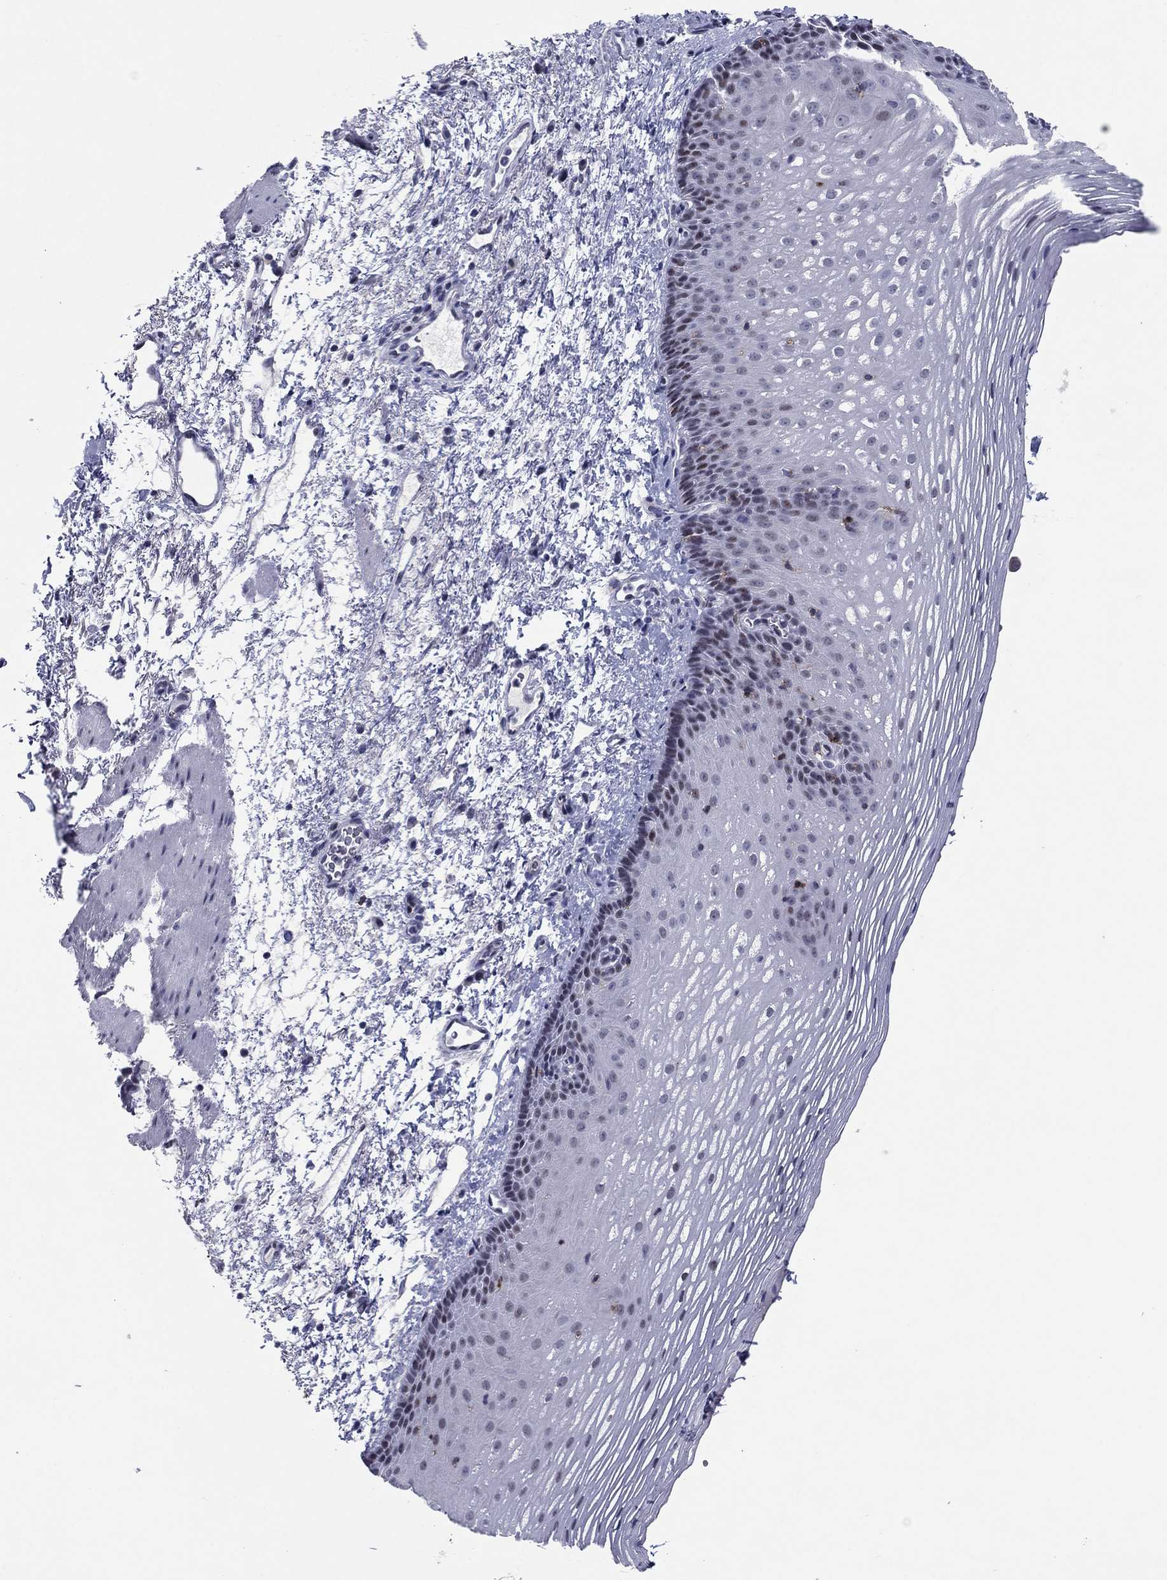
{"staining": {"intensity": "negative", "quantity": "none", "location": "none"}, "tissue": "esophagus", "cell_type": "Squamous epithelial cells", "image_type": "normal", "snomed": [{"axis": "morphology", "description": "Normal tissue, NOS"}, {"axis": "topography", "description": "Esophagus"}], "caption": "Immunohistochemistry micrograph of benign esophagus: human esophagus stained with DAB (3,3'-diaminobenzidine) shows no significant protein staining in squamous epithelial cells.", "gene": "ITGAE", "patient": {"sex": "male", "age": 76}}